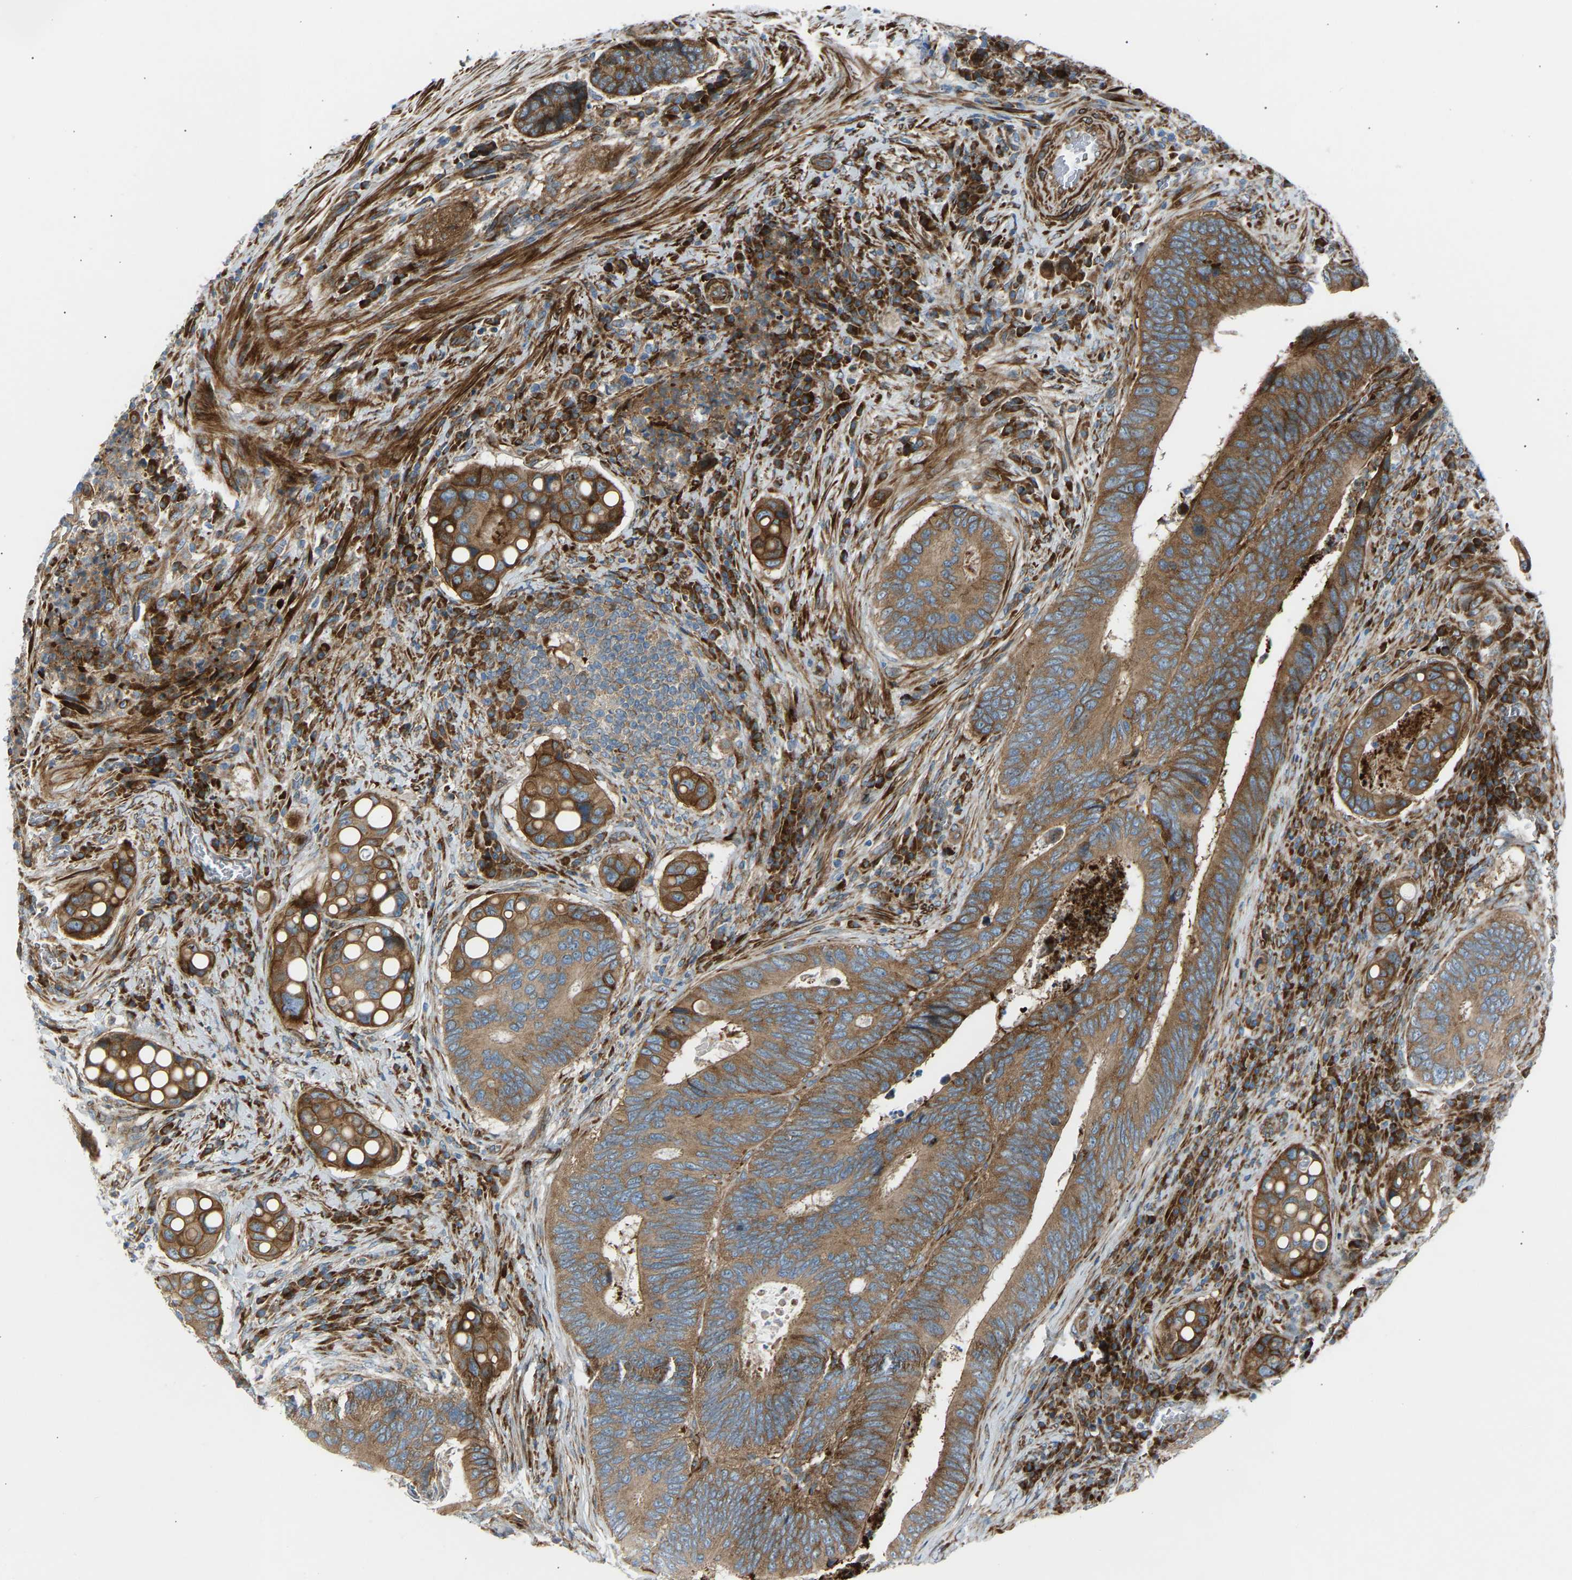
{"staining": {"intensity": "moderate", "quantity": ">75%", "location": "cytoplasmic/membranous"}, "tissue": "colorectal cancer", "cell_type": "Tumor cells", "image_type": "cancer", "snomed": [{"axis": "morphology", "description": "Inflammation, NOS"}, {"axis": "morphology", "description": "Adenocarcinoma, NOS"}, {"axis": "topography", "description": "Colon"}], "caption": "This histopathology image exhibits immunohistochemistry (IHC) staining of human colorectal adenocarcinoma, with medium moderate cytoplasmic/membranous expression in approximately >75% of tumor cells.", "gene": "VPS41", "patient": {"sex": "male", "age": 72}}